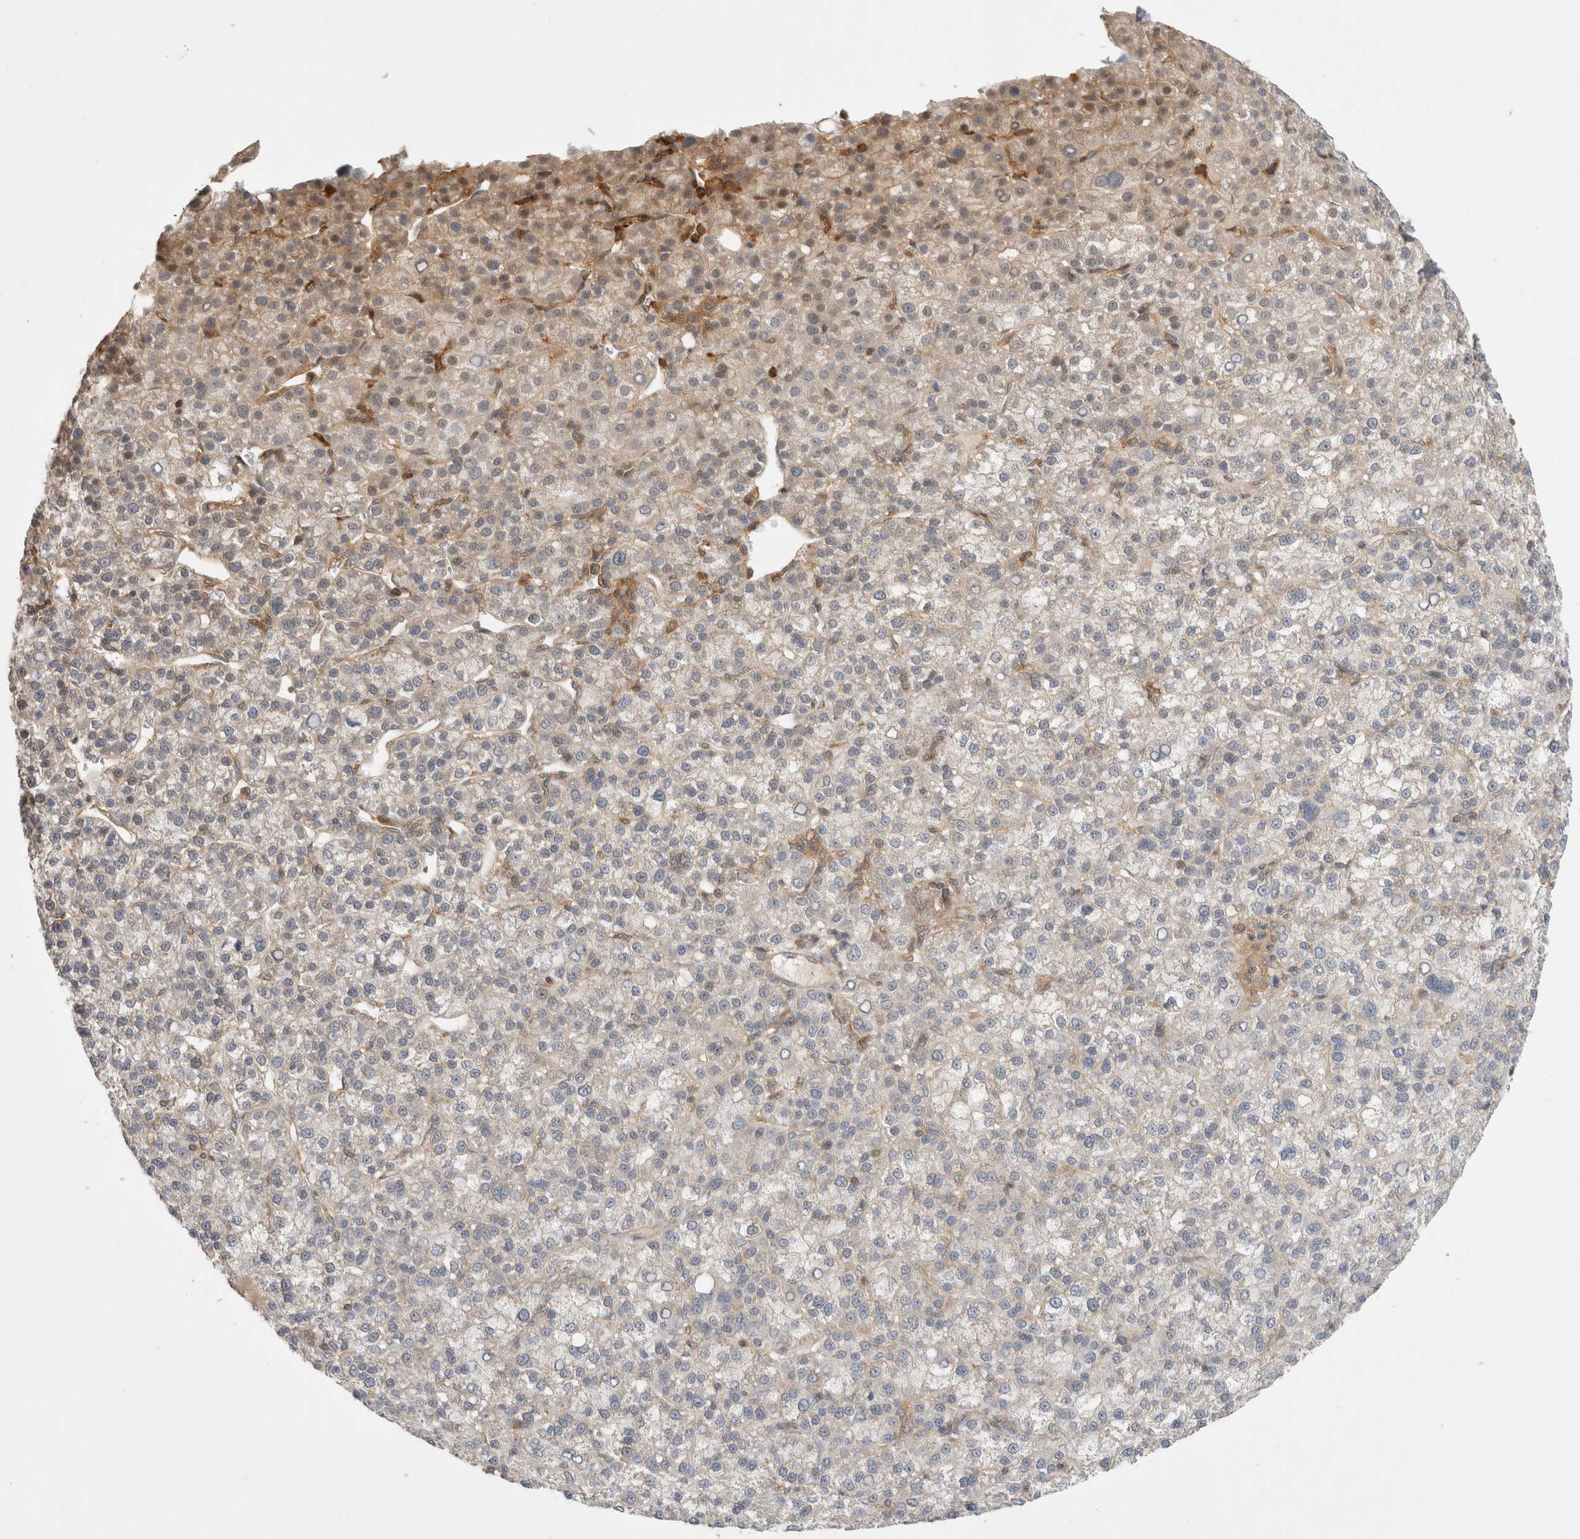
{"staining": {"intensity": "weak", "quantity": "<25%", "location": "cytoplasmic/membranous"}, "tissue": "liver cancer", "cell_type": "Tumor cells", "image_type": "cancer", "snomed": [{"axis": "morphology", "description": "Carcinoma, Hepatocellular, NOS"}, {"axis": "topography", "description": "Liver"}], "caption": "DAB immunohistochemical staining of human liver hepatocellular carcinoma reveals no significant staining in tumor cells.", "gene": "NFKB1", "patient": {"sex": "female", "age": 58}}